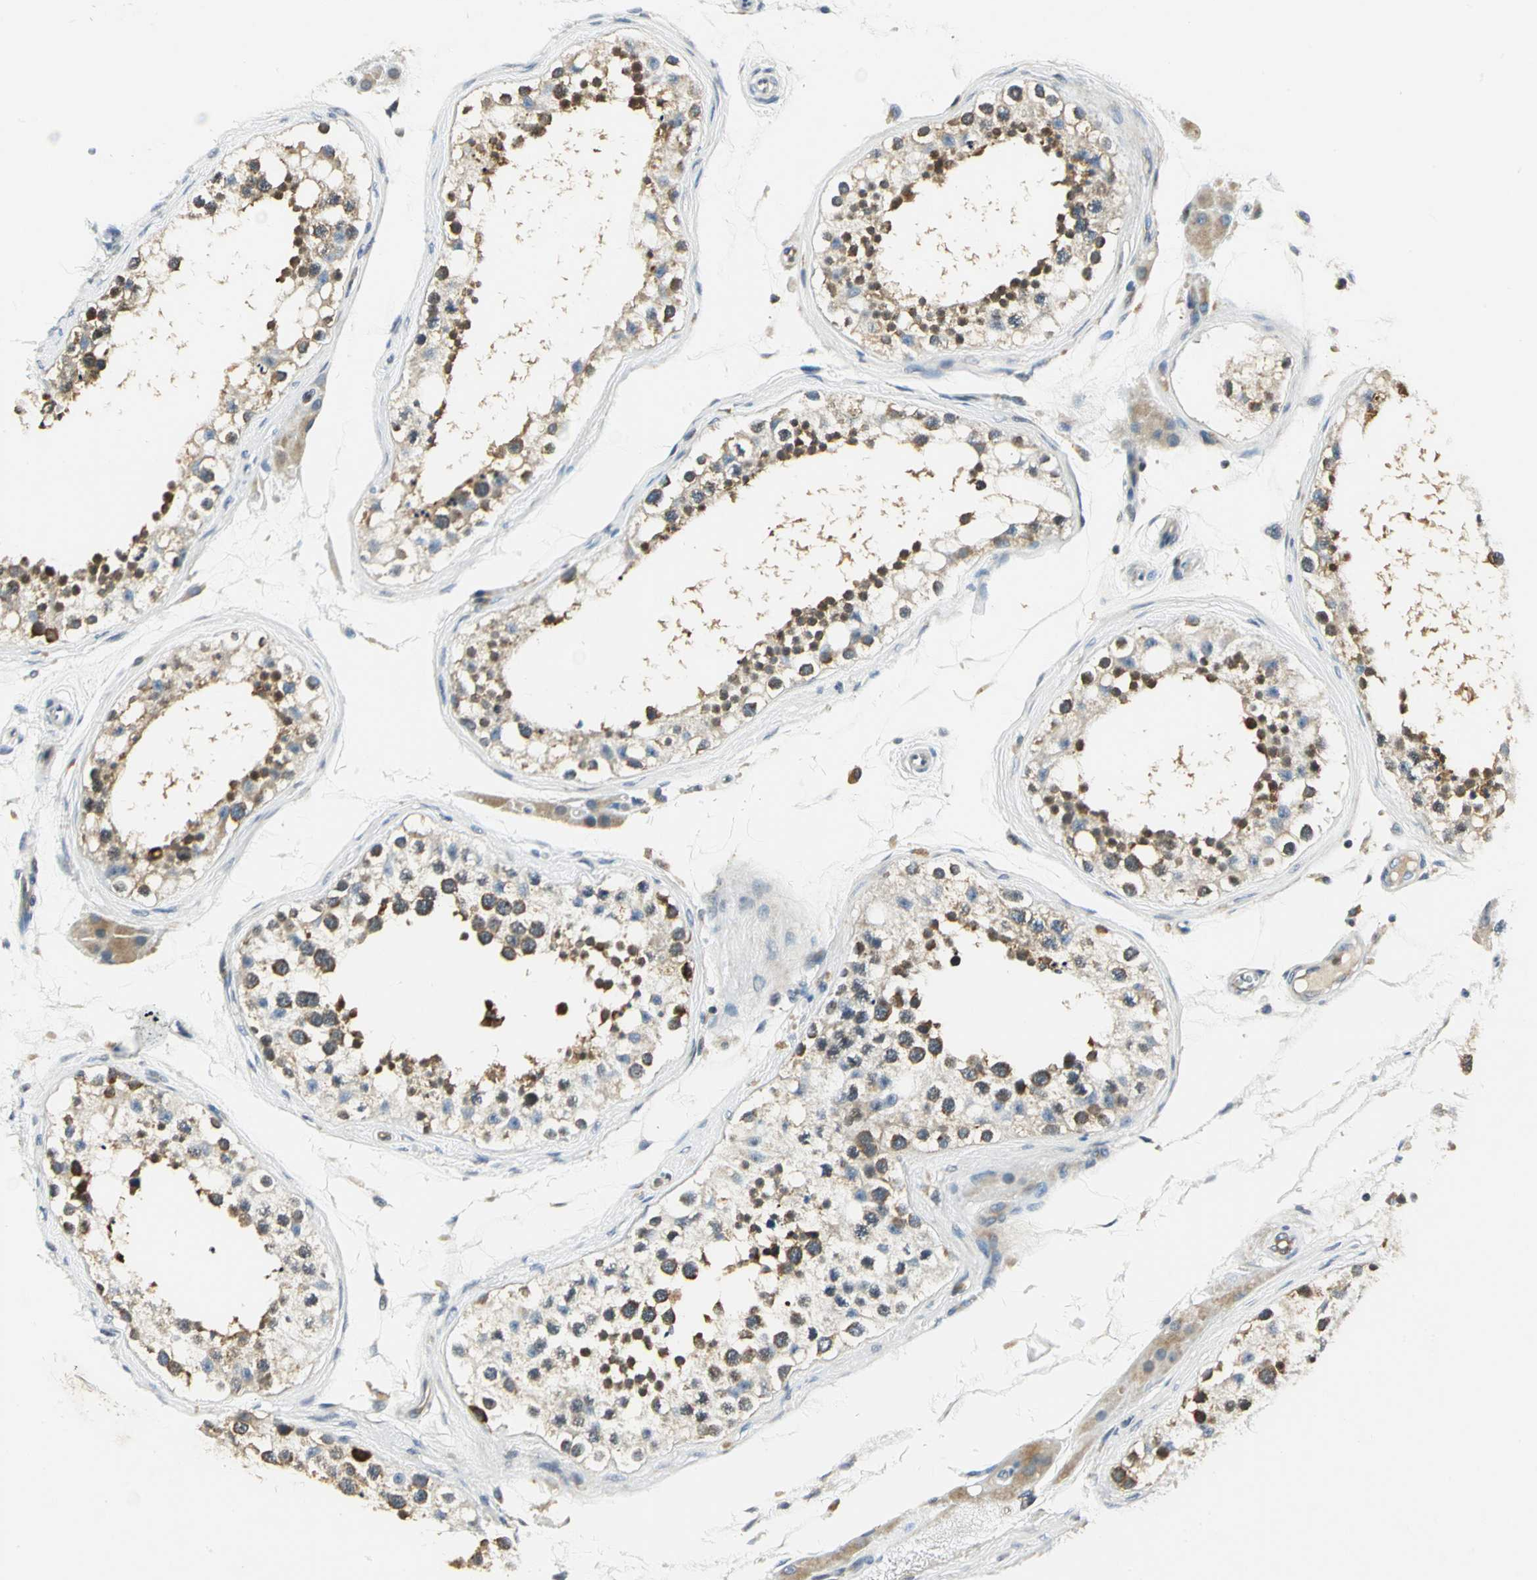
{"staining": {"intensity": "strong", "quantity": "25%-75%", "location": "cytoplasmic/membranous"}, "tissue": "testis", "cell_type": "Cells in seminiferous ducts", "image_type": "normal", "snomed": [{"axis": "morphology", "description": "Normal tissue, NOS"}, {"axis": "topography", "description": "Testis"}], "caption": "This is an image of immunohistochemistry staining of benign testis, which shows strong positivity in the cytoplasmic/membranous of cells in seminiferous ducts.", "gene": "USP40", "patient": {"sex": "male", "age": 68}}